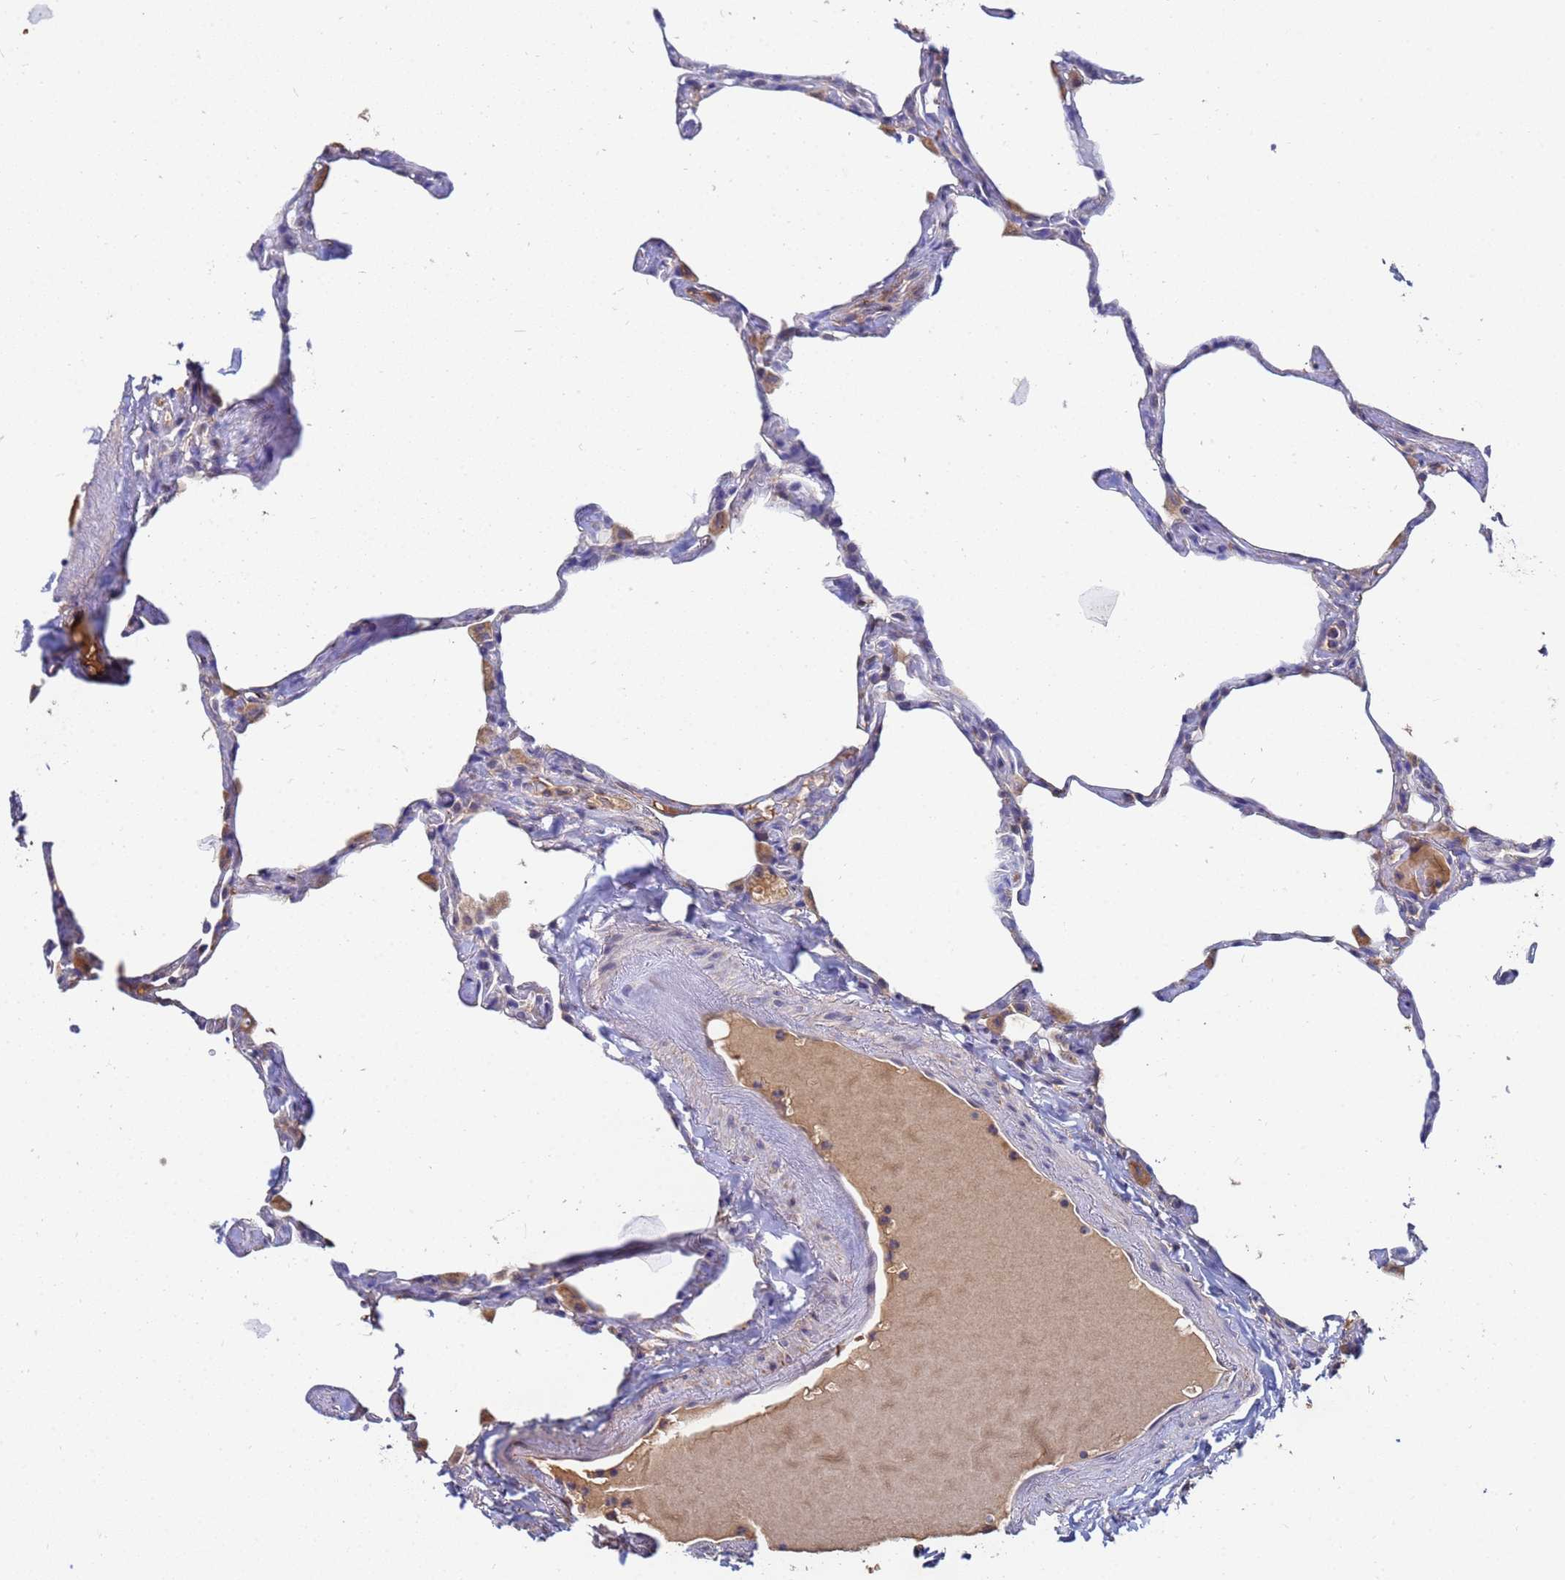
{"staining": {"intensity": "moderate", "quantity": "<25%", "location": "cytoplasmic/membranous"}, "tissue": "lung", "cell_type": "Alveolar cells", "image_type": "normal", "snomed": [{"axis": "morphology", "description": "Normal tissue, NOS"}, {"axis": "topography", "description": "Lung"}], "caption": "Lung stained with DAB IHC reveals low levels of moderate cytoplasmic/membranous staining in approximately <25% of alveolar cells. The staining was performed using DAB to visualize the protein expression in brown, while the nuclei were stained in blue with hematoxylin (Magnification: 20x).", "gene": "C5orf34", "patient": {"sex": "male", "age": 65}}